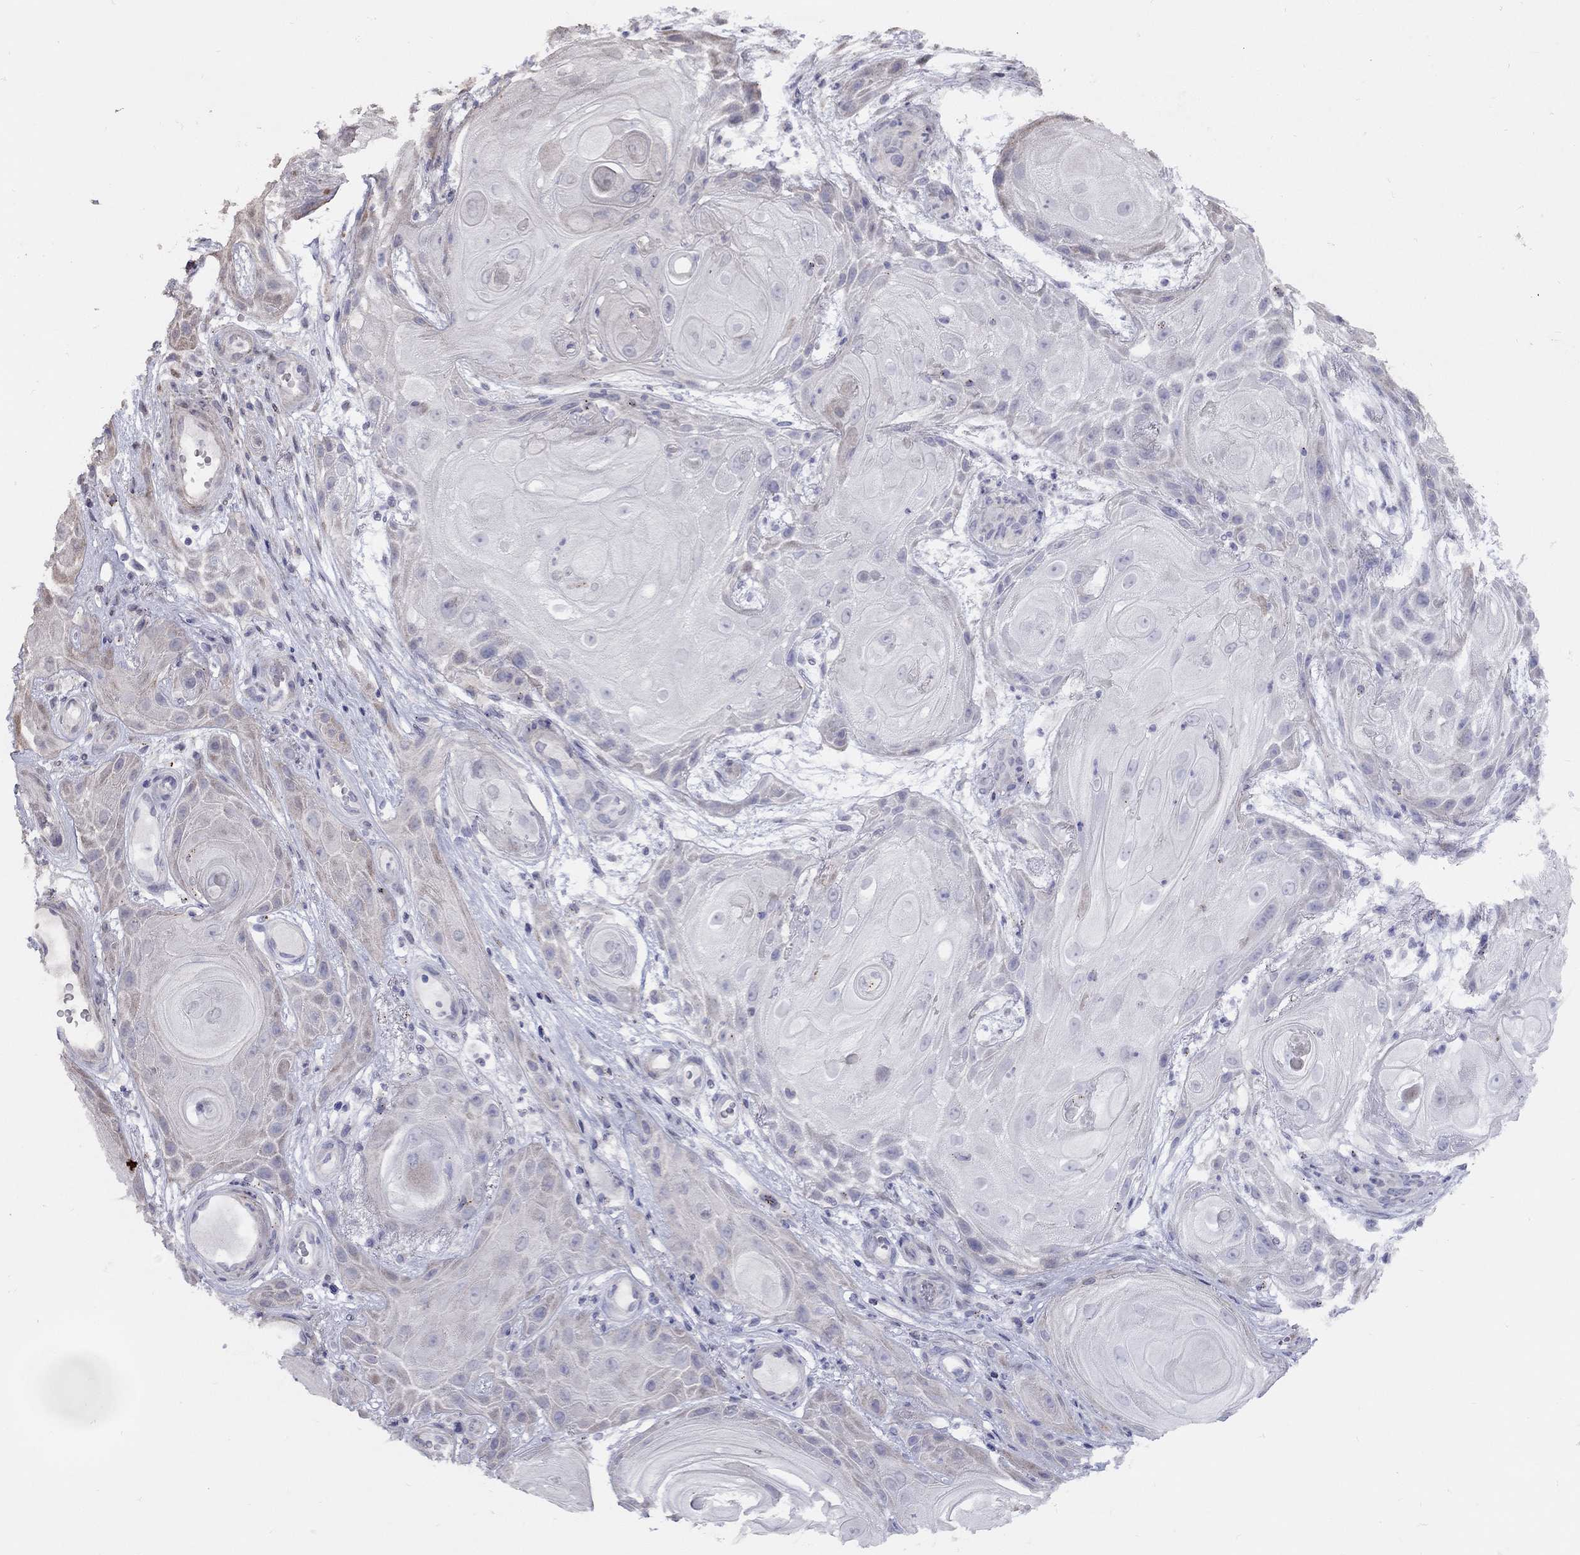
{"staining": {"intensity": "negative", "quantity": "none", "location": "none"}, "tissue": "skin cancer", "cell_type": "Tumor cells", "image_type": "cancer", "snomed": [{"axis": "morphology", "description": "Squamous cell carcinoma, NOS"}, {"axis": "topography", "description": "Skin"}], "caption": "IHC image of human skin squamous cell carcinoma stained for a protein (brown), which demonstrates no expression in tumor cells.", "gene": "MAGEB4", "patient": {"sex": "male", "age": 62}}